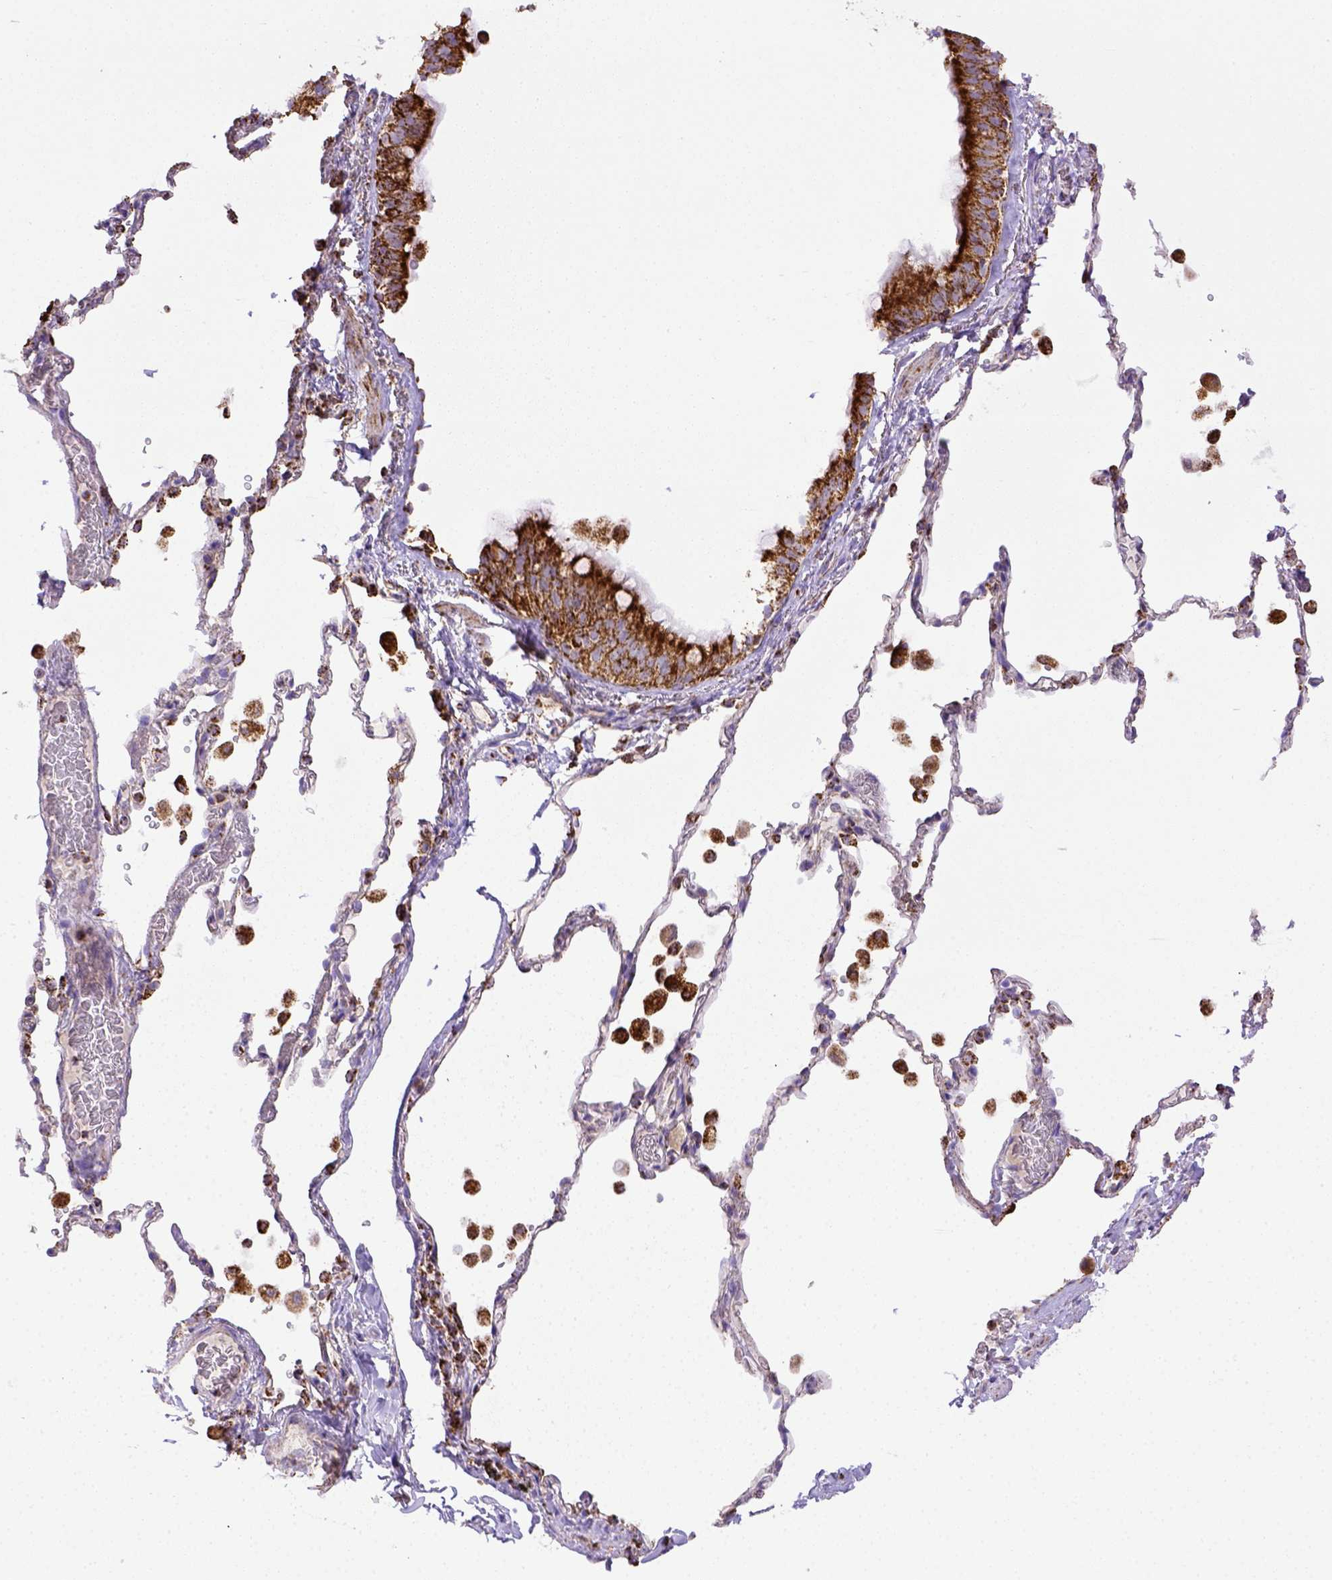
{"staining": {"intensity": "strong", "quantity": ">75%", "location": "cytoplasmic/membranous"}, "tissue": "bronchus", "cell_type": "Respiratory epithelial cells", "image_type": "normal", "snomed": [{"axis": "morphology", "description": "Normal tissue, NOS"}, {"axis": "topography", "description": "Bronchus"}, {"axis": "topography", "description": "Lung"}], "caption": "Immunohistochemistry (IHC) of normal bronchus displays high levels of strong cytoplasmic/membranous expression in approximately >75% of respiratory epithelial cells.", "gene": "MT", "patient": {"sex": "male", "age": 54}}